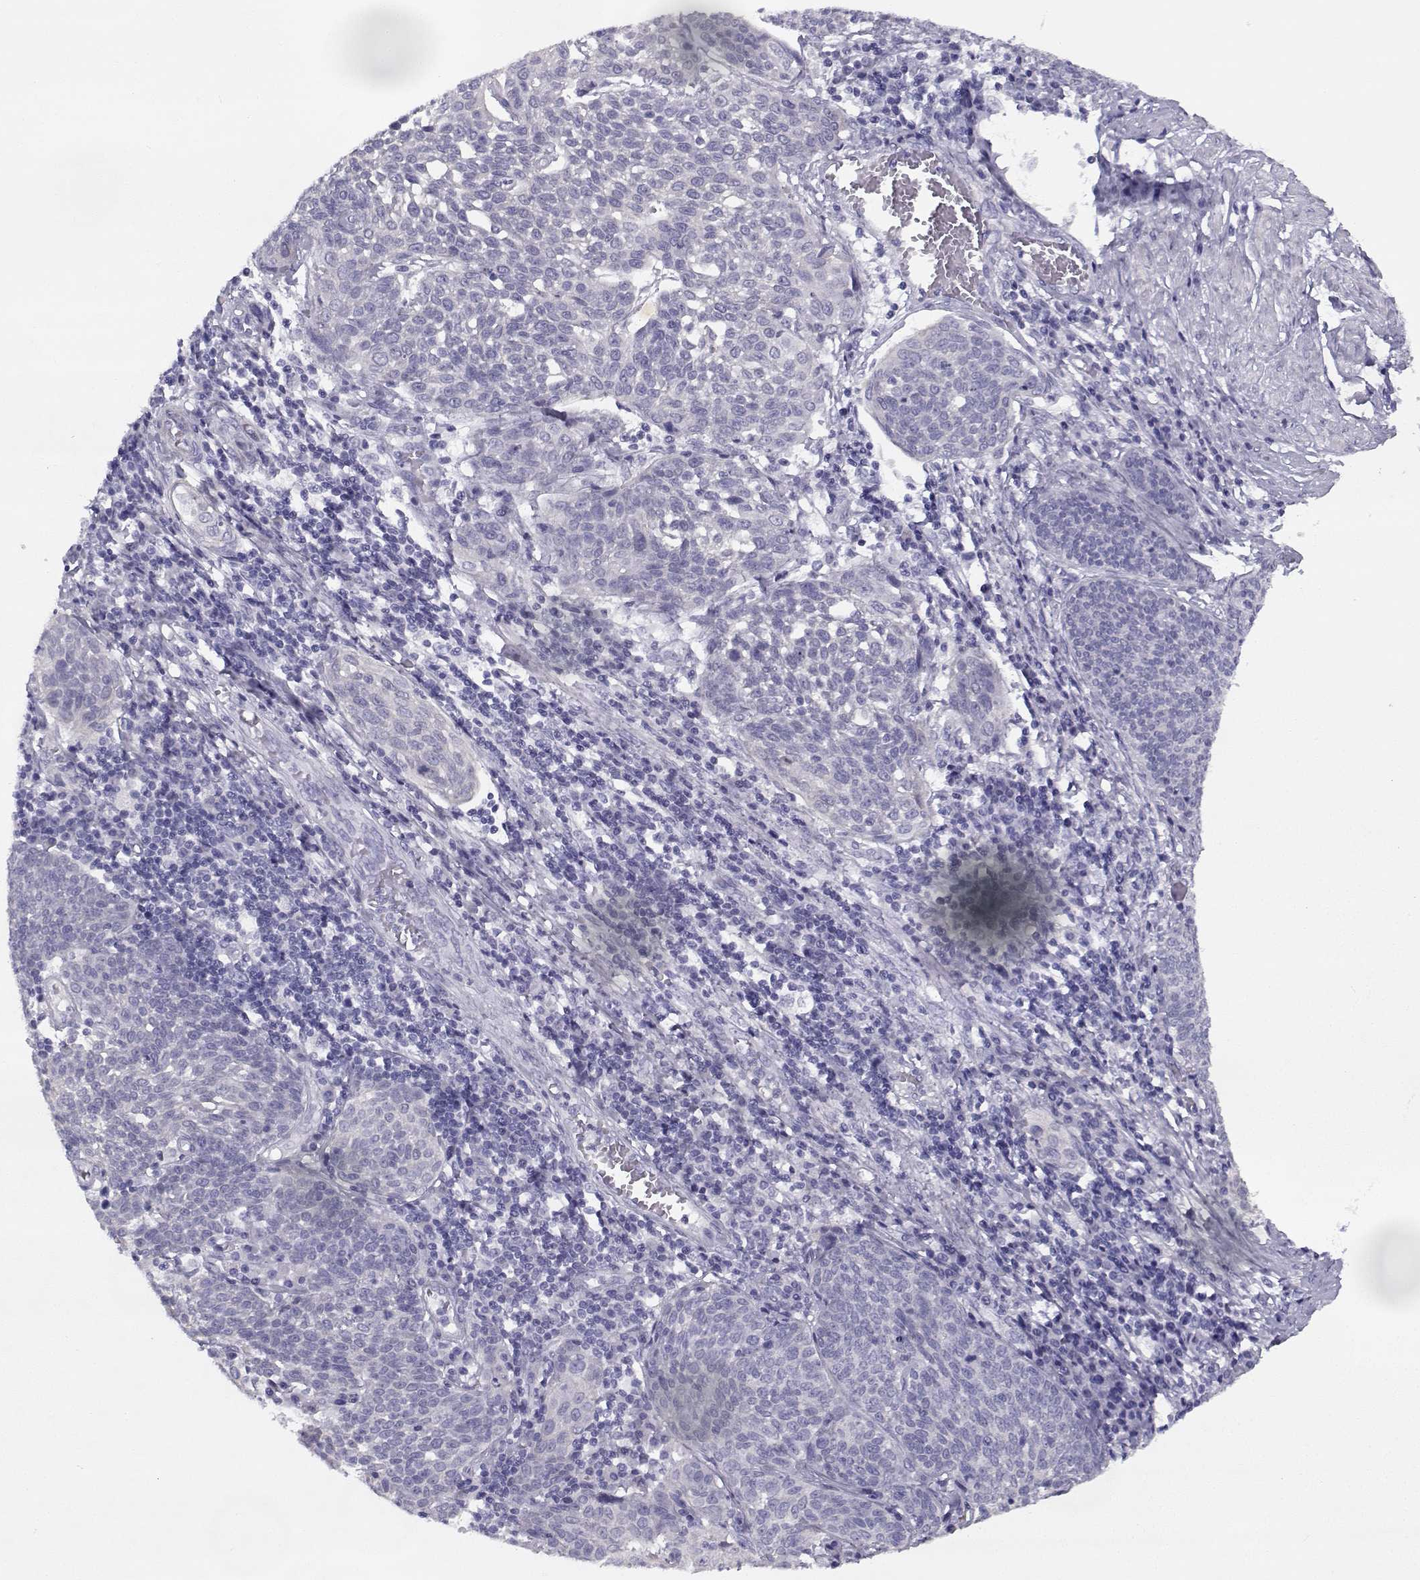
{"staining": {"intensity": "negative", "quantity": "none", "location": "none"}, "tissue": "cervical cancer", "cell_type": "Tumor cells", "image_type": "cancer", "snomed": [{"axis": "morphology", "description": "Squamous cell carcinoma, NOS"}, {"axis": "topography", "description": "Cervix"}], "caption": "A micrograph of human squamous cell carcinoma (cervical) is negative for staining in tumor cells.", "gene": "CREB3L3", "patient": {"sex": "female", "age": 34}}